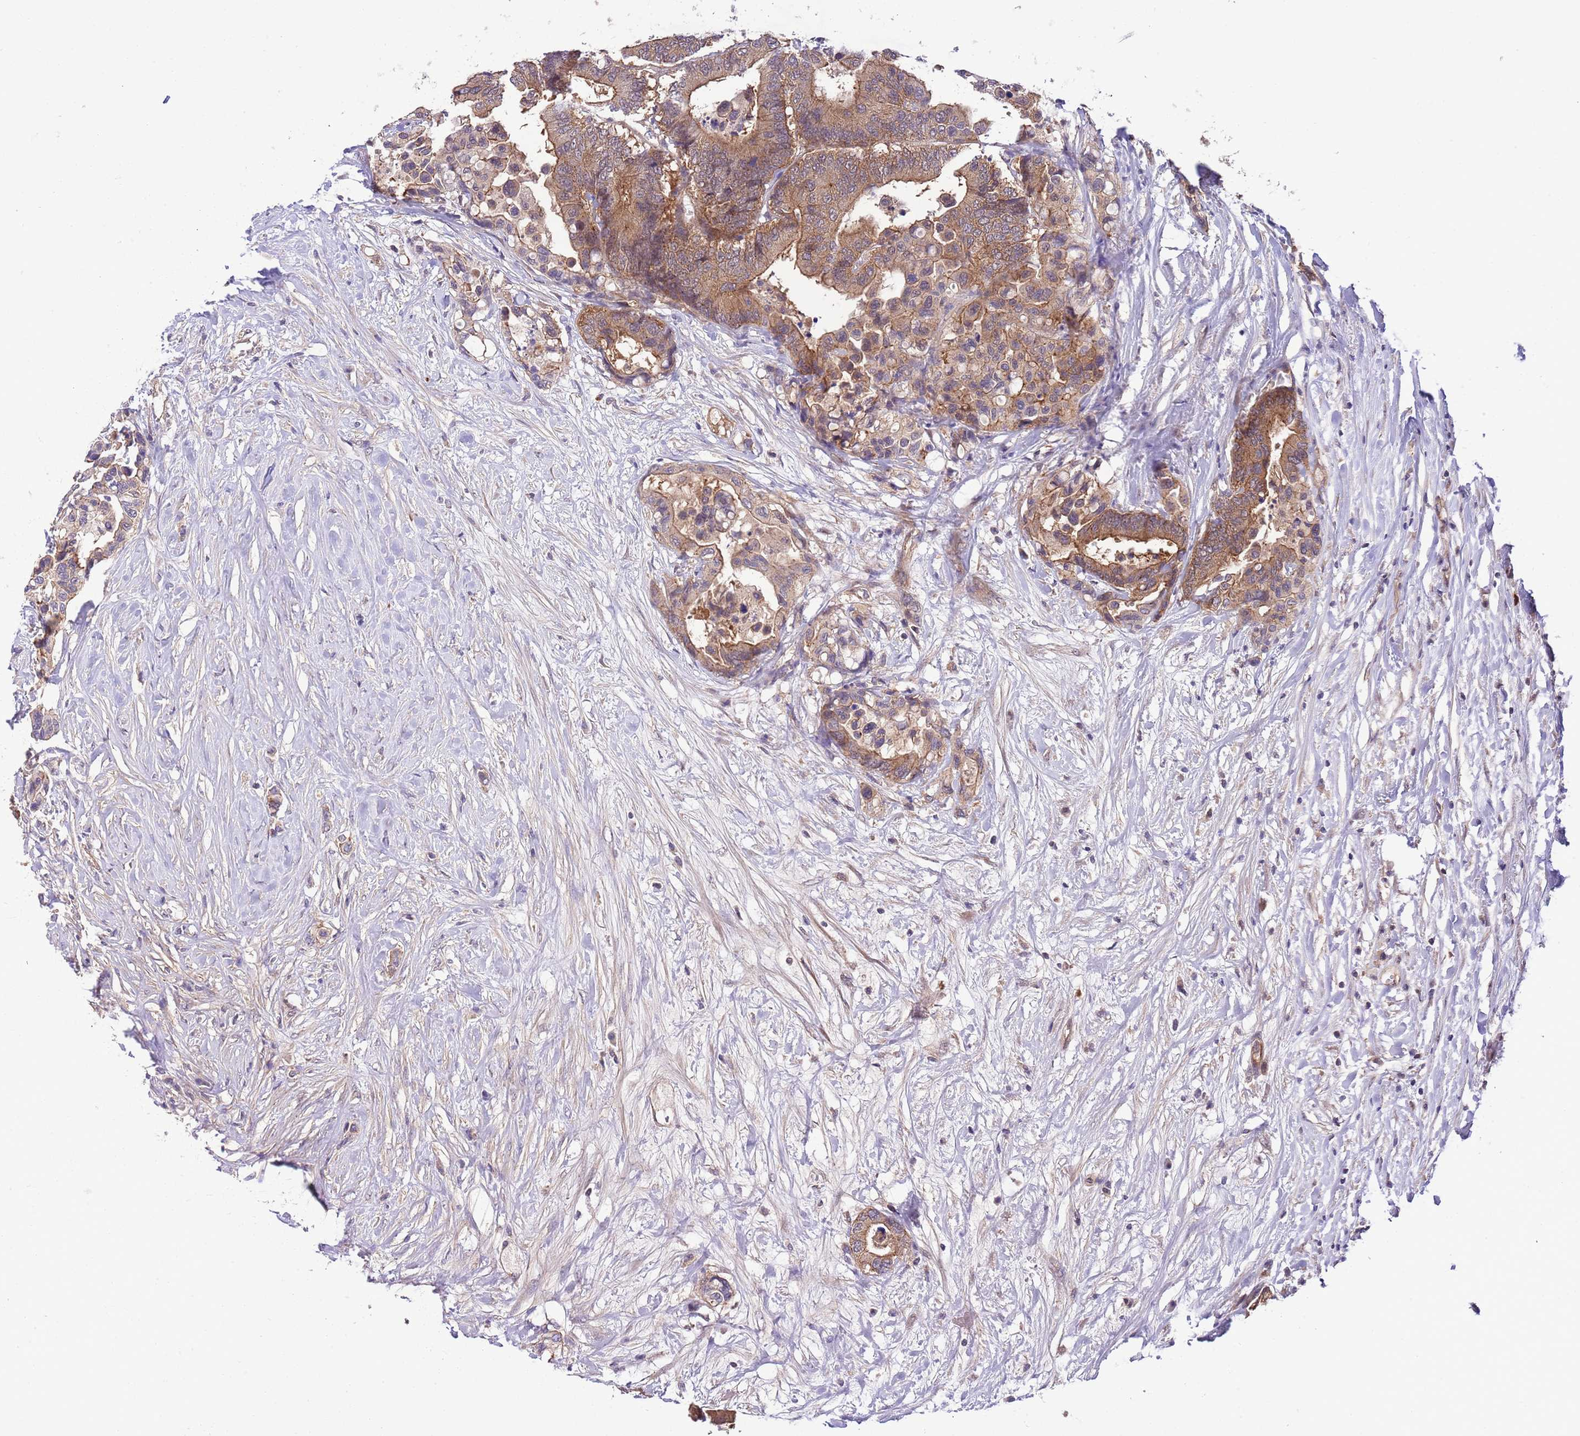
{"staining": {"intensity": "moderate", "quantity": ">75%", "location": "cytoplasmic/membranous"}, "tissue": "colorectal cancer", "cell_type": "Tumor cells", "image_type": "cancer", "snomed": [{"axis": "morphology", "description": "Normal tissue, NOS"}, {"axis": "morphology", "description": "Adenocarcinoma, NOS"}, {"axis": "topography", "description": "Colon"}], "caption": "Tumor cells exhibit moderate cytoplasmic/membranous expression in approximately >75% of cells in colorectal cancer (adenocarcinoma).", "gene": "DONSON", "patient": {"sex": "male", "age": 82}}